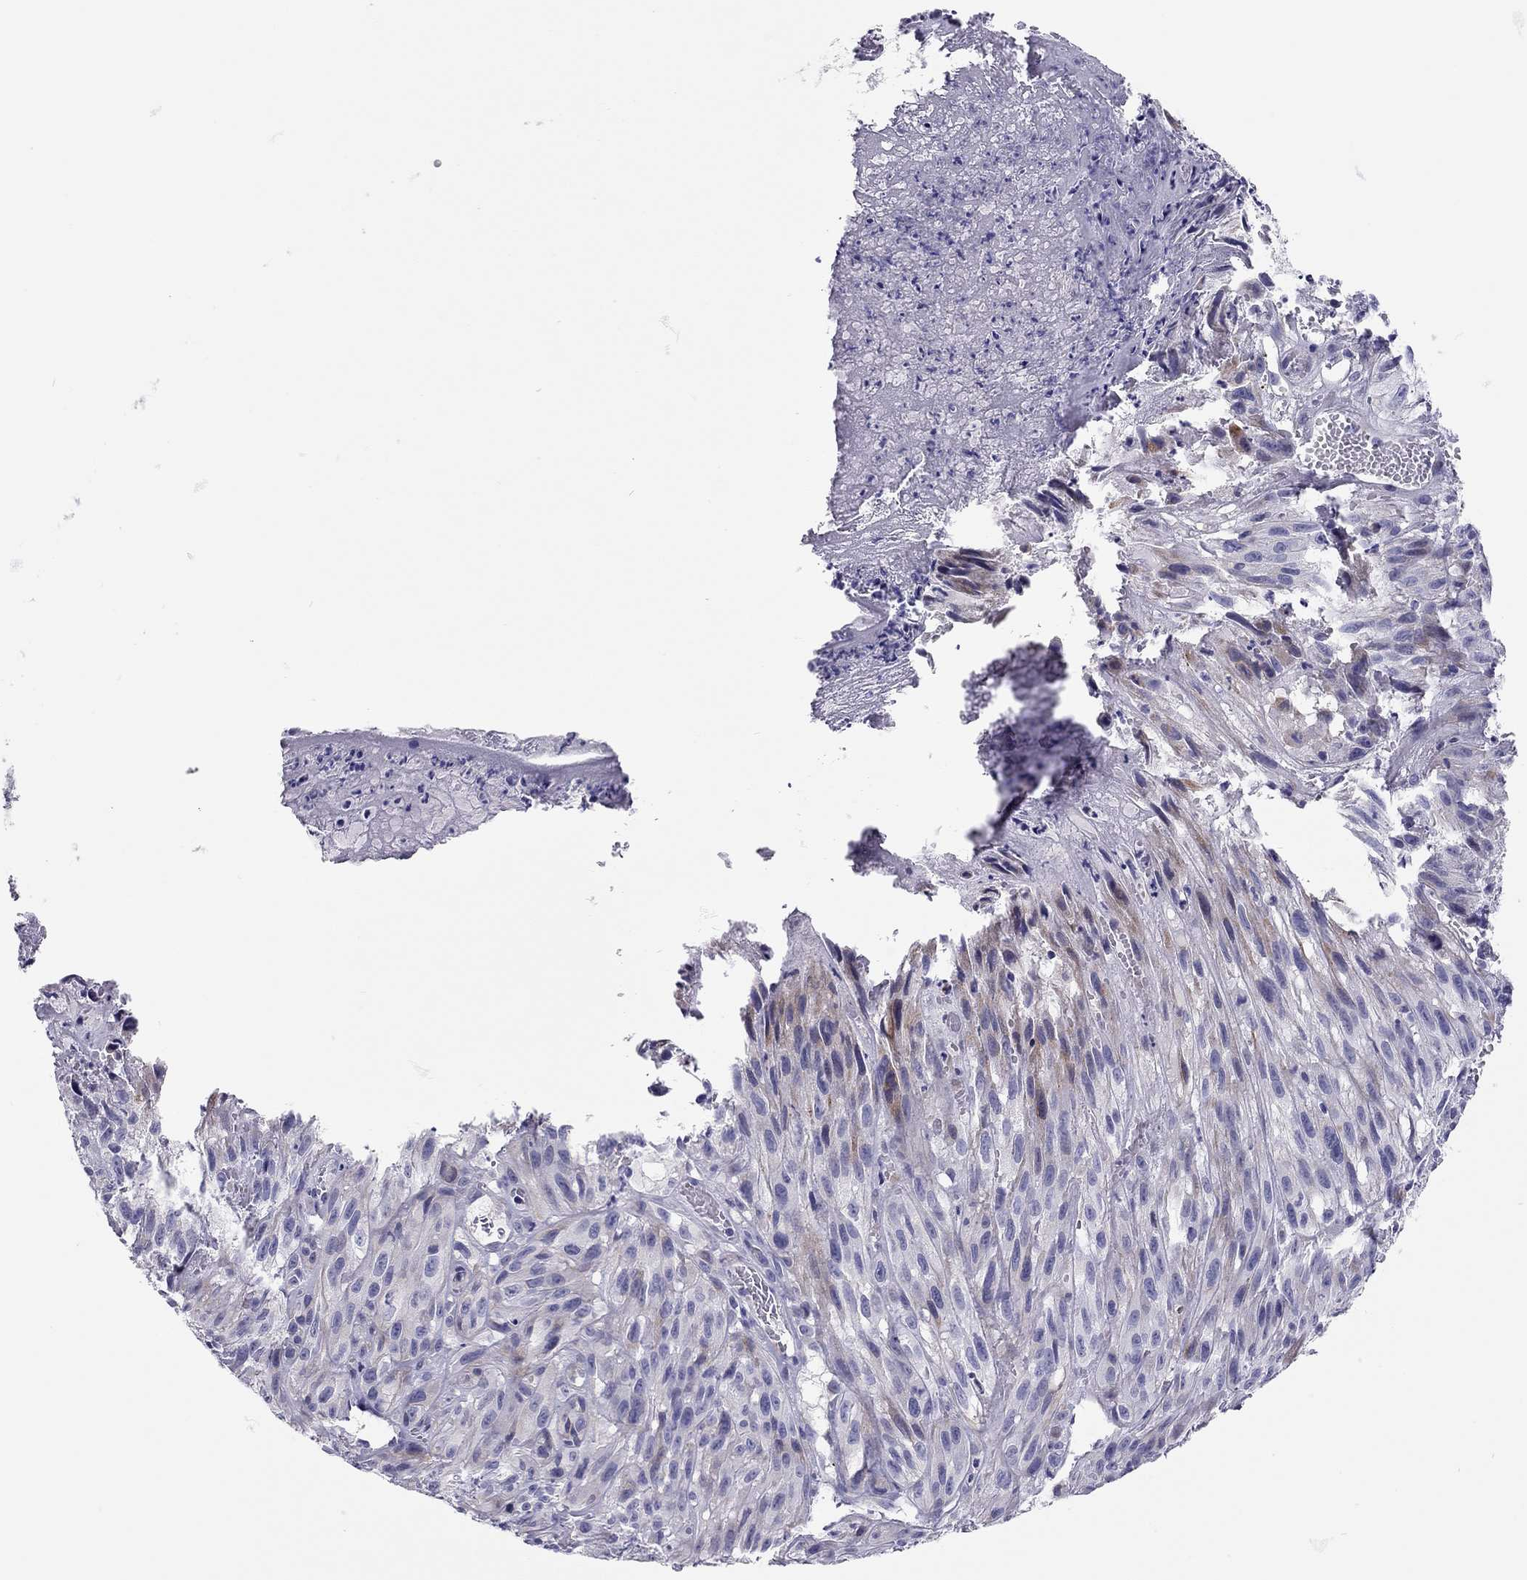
{"staining": {"intensity": "weak", "quantity": "<25%", "location": "cytoplasmic/membranous"}, "tissue": "melanoma", "cell_type": "Tumor cells", "image_type": "cancer", "snomed": [{"axis": "morphology", "description": "Malignant melanoma, NOS"}, {"axis": "topography", "description": "Skin"}], "caption": "Tumor cells show no significant staining in melanoma.", "gene": "SCARB1", "patient": {"sex": "male", "age": 51}}